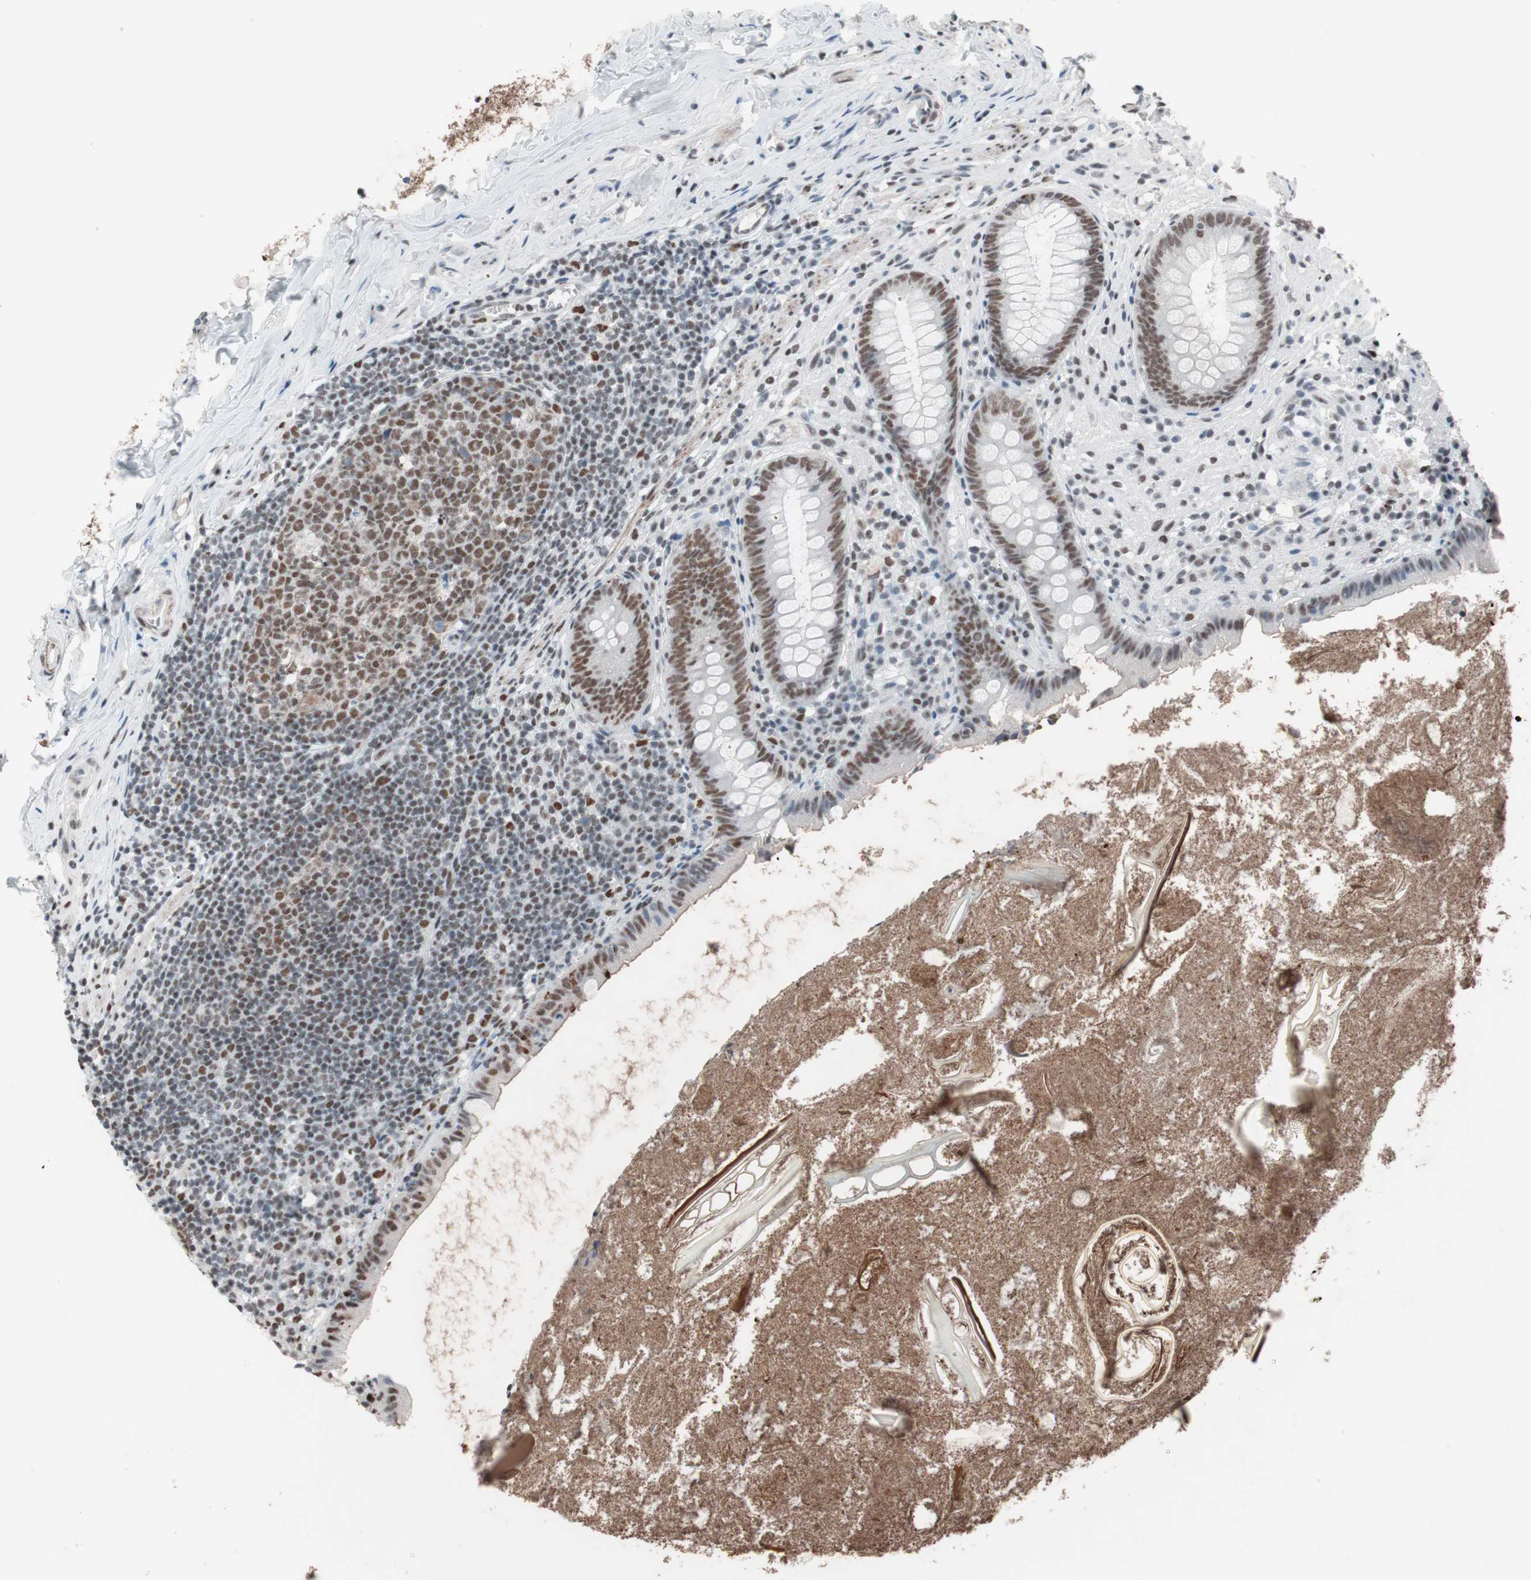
{"staining": {"intensity": "moderate", "quantity": ">75%", "location": "nuclear"}, "tissue": "appendix", "cell_type": "Glandular cells", "image_type": "normal", "snomed": [{"axis": "morphology", "description": "Normal tissue, NOS"}, {"axis": "topography", "description": "Appendix"}], "caption": "High-magnification brightfield microscopy of unremarkable appendix stained with DAB (brown) and counterstained with hematoxylin (blue). glandular cells exhibit moderate nuclear positivity is present in about>75% of cells. (DAB (3,3'-diaminobenzidine) = brown stain, brightfield microscopy at high magnification).", "gene": "ARID1A", "patient": {"sex": "male", "age": 52}}